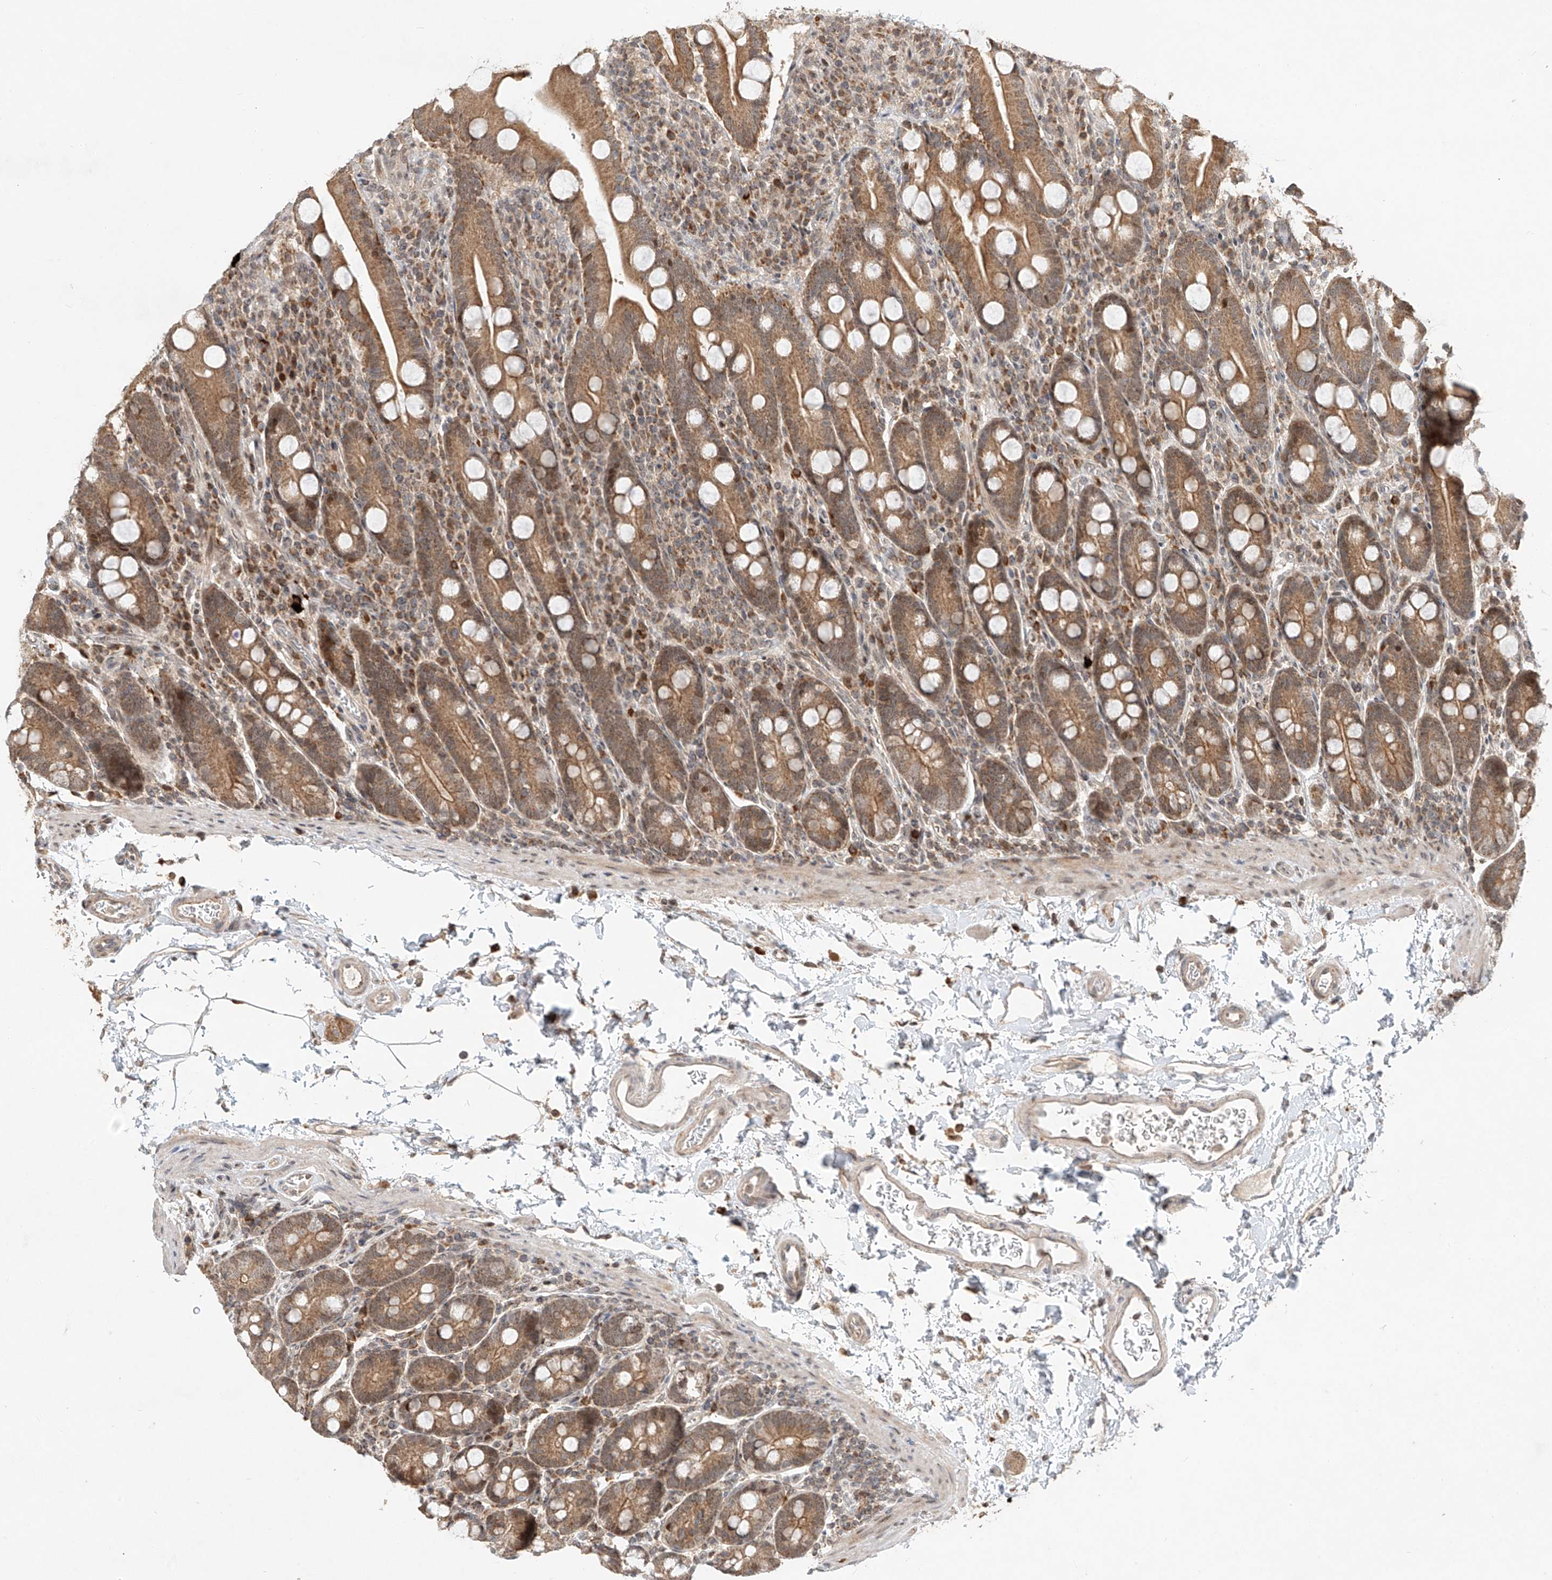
{"staining": {"intensity": "strong", "quantity": "25%-75%", "location": "cytoplasmic/membranous"}, "tissue": "duodenum", "cell_type": "Glandular cells", "image_type": "normal", "snomed": [{"axis": "morphology", "description": "Normal tissue, NOS"}, {"axis": "topography", "description": "Duodenum"}], "caption": "This is a histology image of immunohistochemistry staining of benign duodenum, which shows strong expression in the cytoplasmic/membranous of glandular cells.", "gene": "SYTL3", "patient": {"sex": "male", "age": 35}}